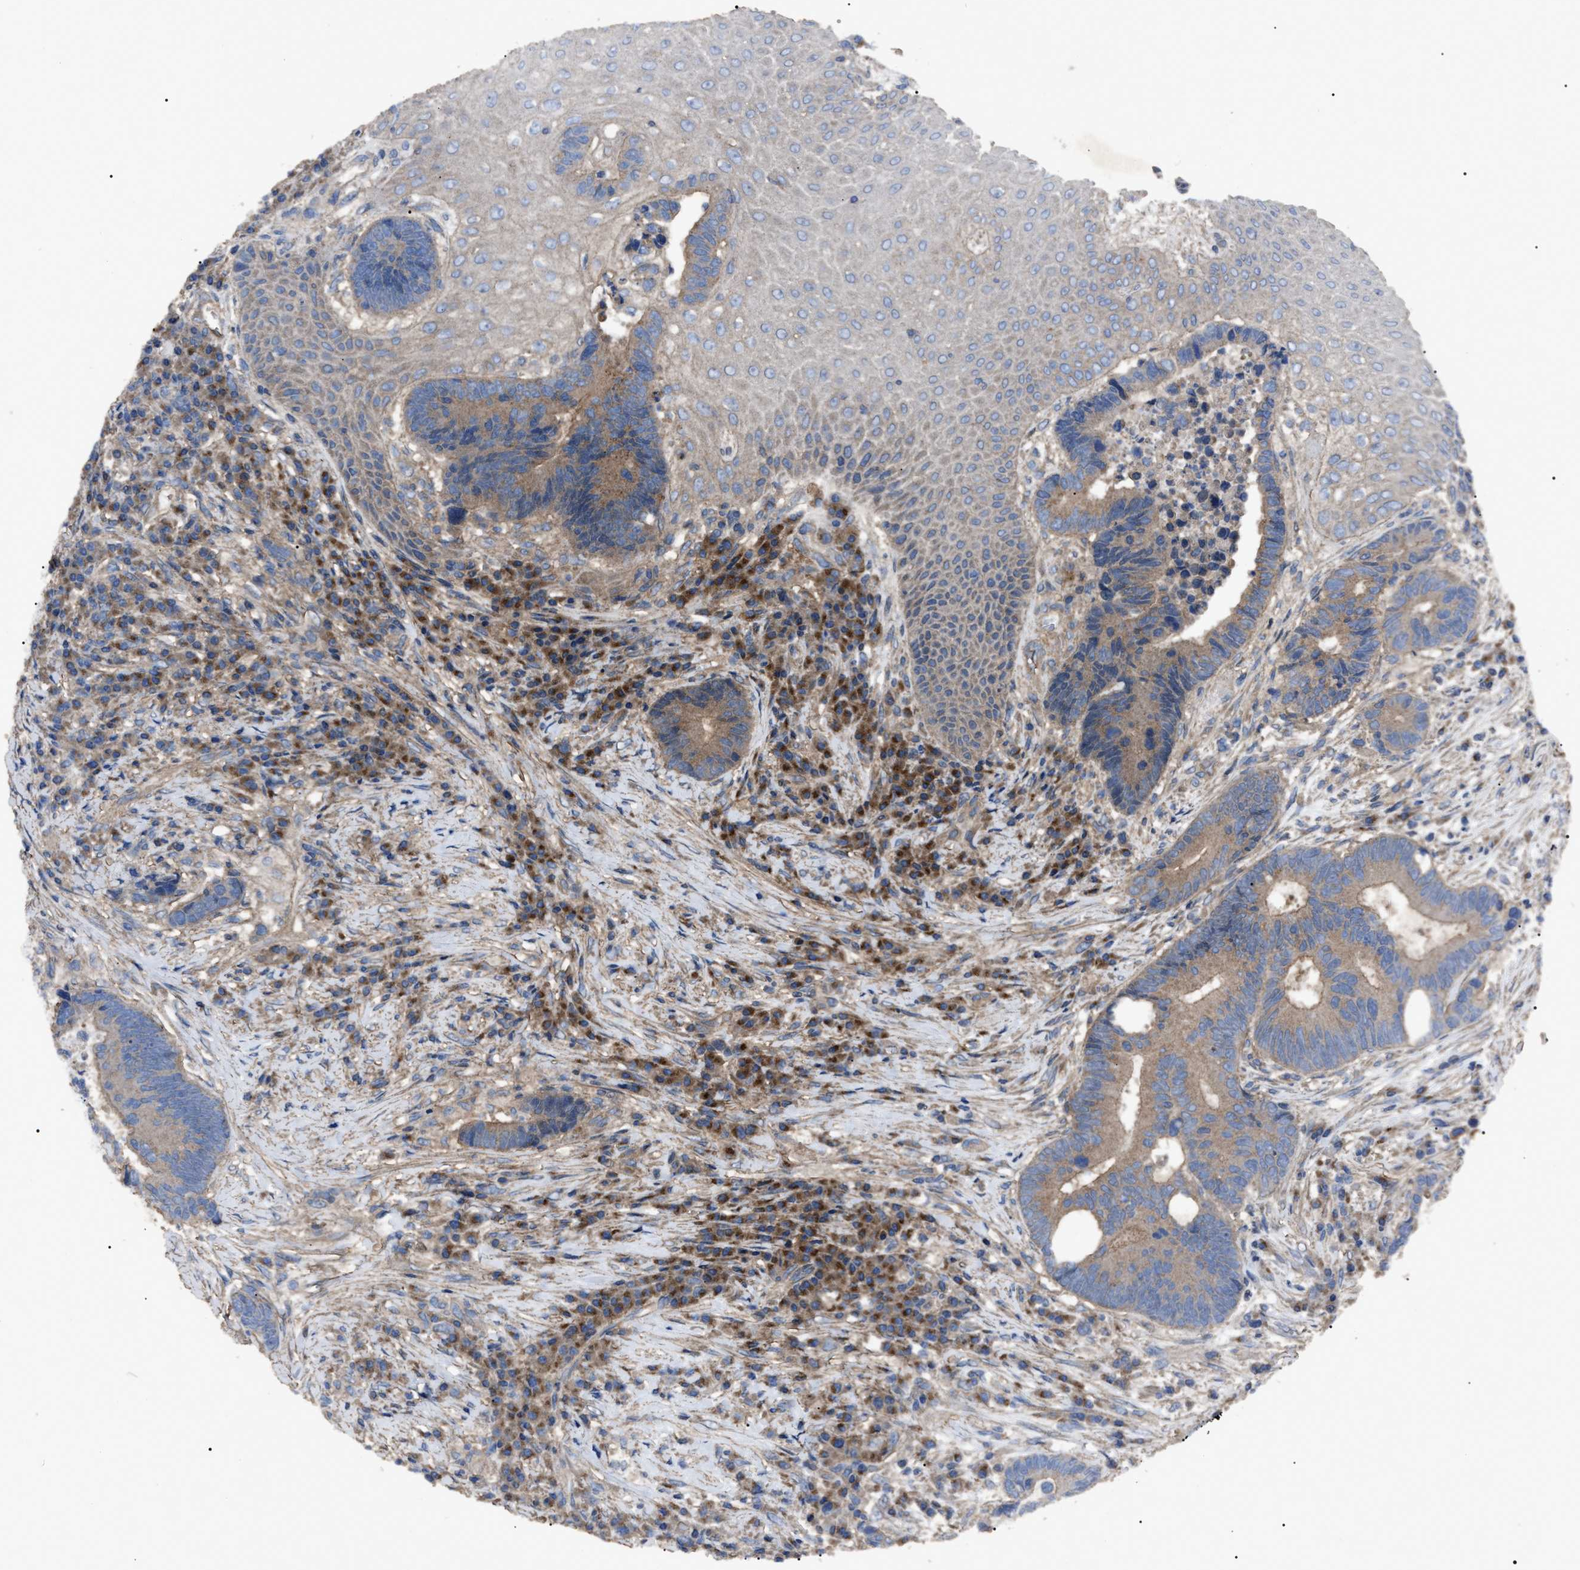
{"staining": {"intensity": "moderate", "quantity": "25%-75%", "location": "cytoplasmic/membranous"}, "tissue": "colorectal cancer", "cell_type": "Tumor cells", "image_type": "cancer", "snomed": [{"axis": "morphology", "description": "Adenocarcinoma, NOS"}, {"axis": "topography", "description": "Rectum"}, {"axis": "topography", "description": "Anal"}], "caption": "The immunohistochemical stain highlights moderate cytoplasmic/membranous staining in tumor cells of colorectal cancer (adenocarcinoma) tissue.", "gene": "RNF216", "patient": {"sex": "female", "age": 89}}